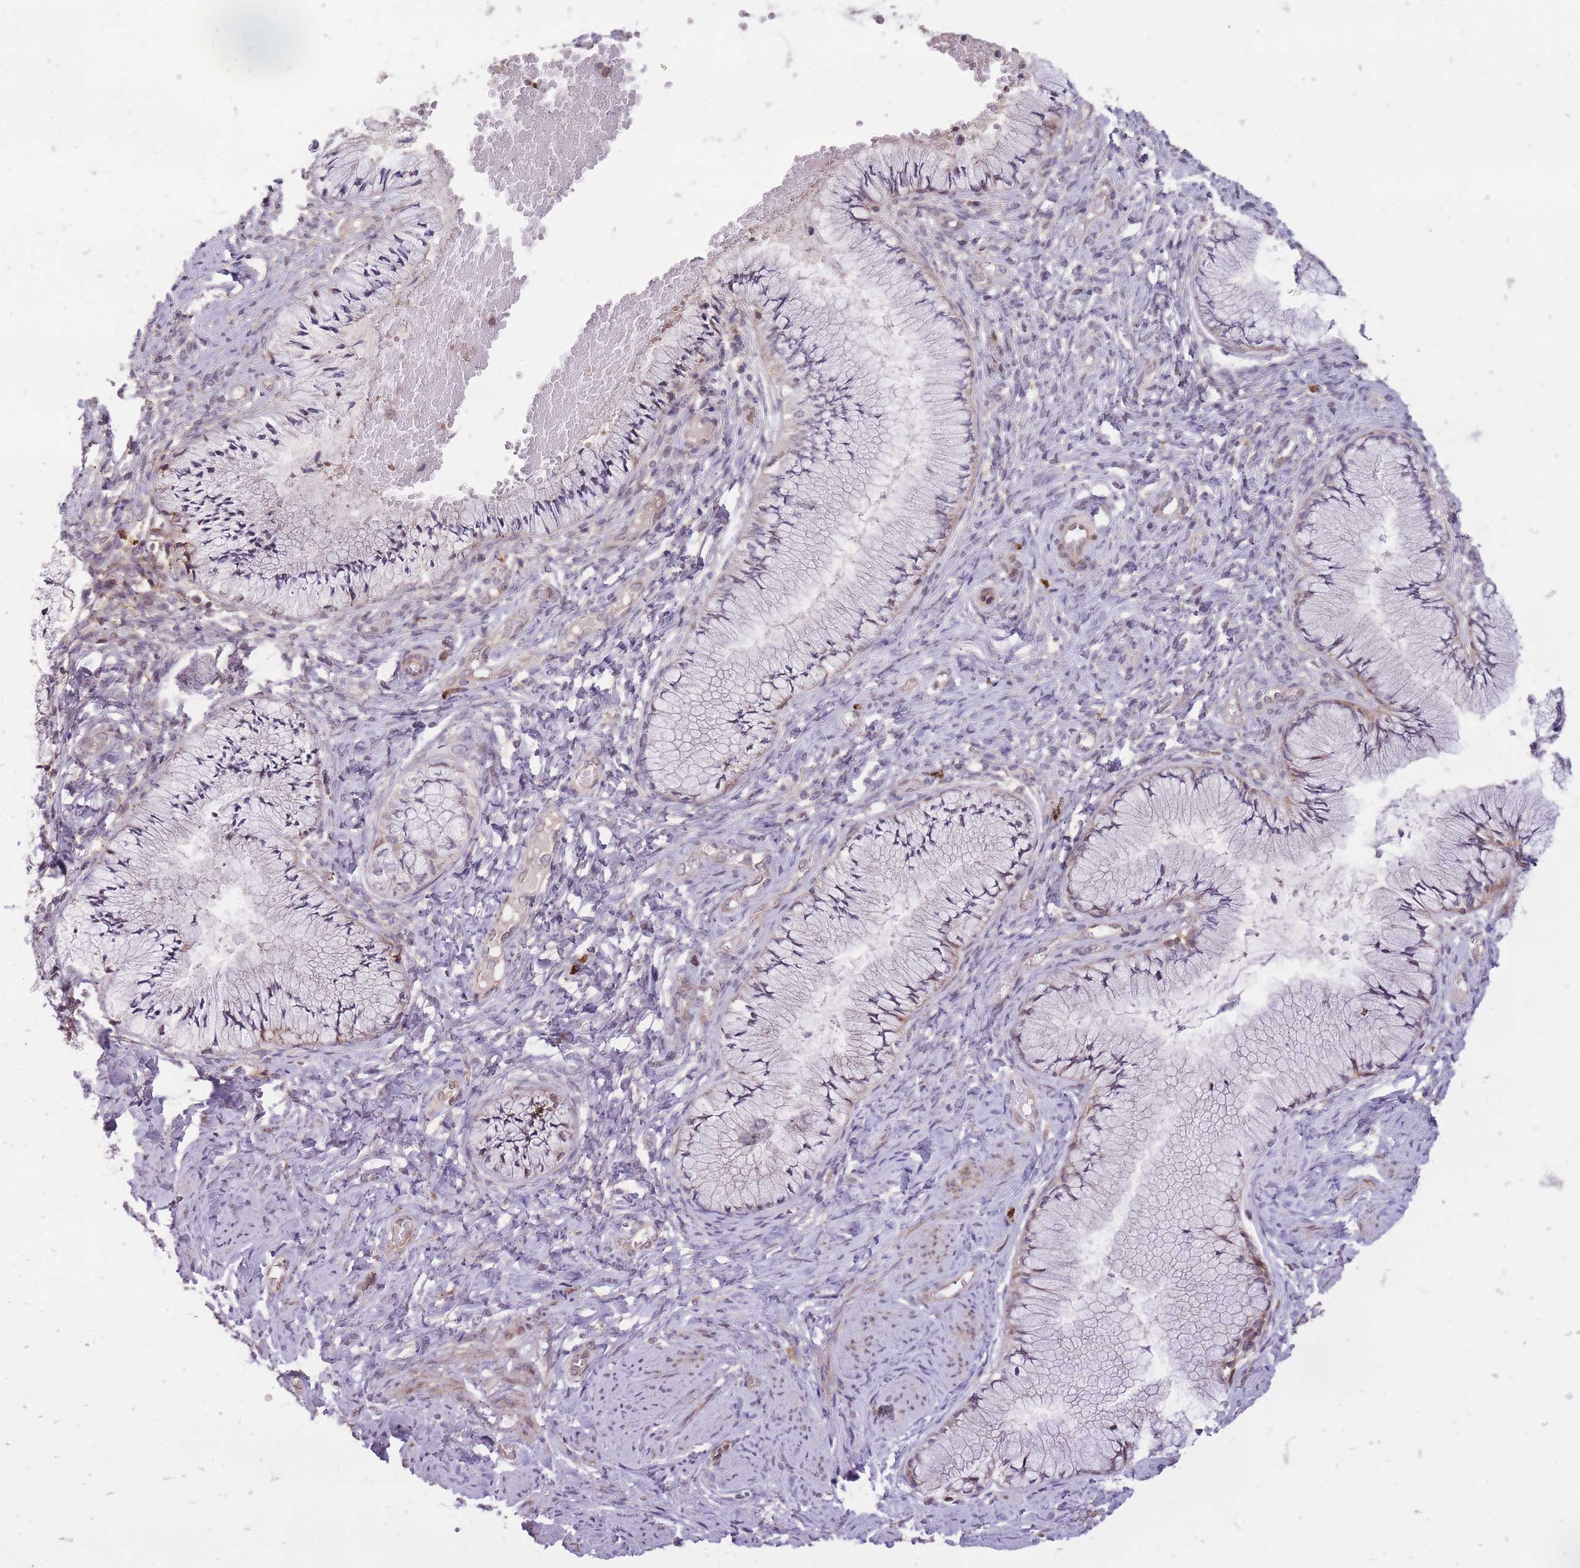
{"staining": {"intensity": "moderate", "quantity": "<25%", "location": "cytoplasmic/membranous"}, "tissue": "cervix", "cell_type": "Glandular cells", "image_type": "normal", "snomed": [{"axis": "morphology", "description": "Normal tissue, NOS"}, {"axis": "topography", "description": "Cervix"}], "caption": "Immunohistochemical staining of normal cervix reveals moderate cytoplasmic/membranous protein expression in about <25% of glandular cells.", "gene": "TET3", "patient": {"sex": "female", "age": 42}}